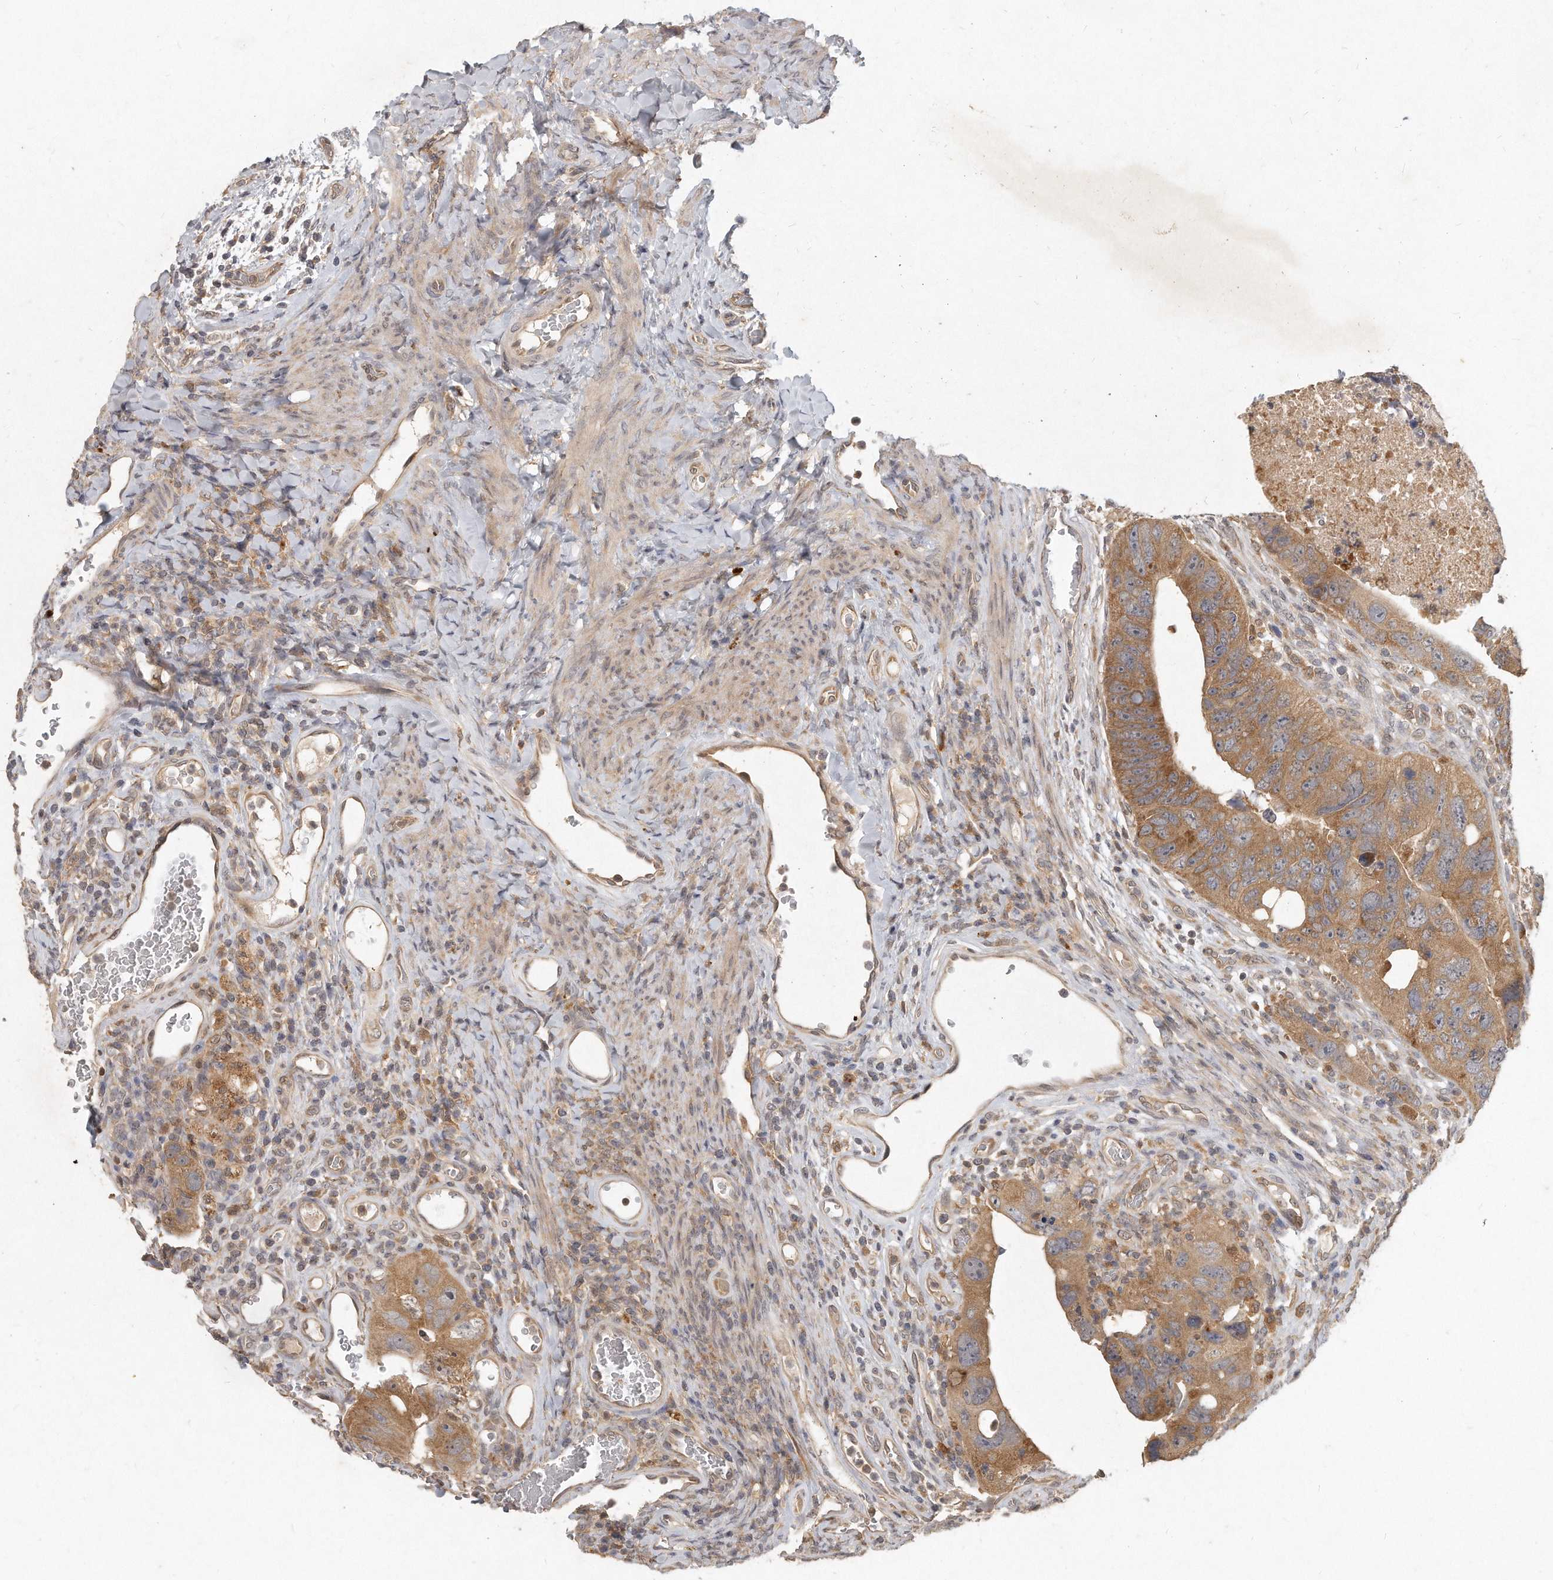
{"staining": {"intensity": "moderate", "quantity": ">75%", "location": "cytoplasmic/membranous"}, "tissue": "colorectal cancer", "cell_type": "Tumor cells", "image_type": "cancer", "snomed": [{"axis": "morphology", "description": "Adenocarcinoma, NOS"}, {"axis": "topography", "description": "Rectum"}], "caption": "The histopathology image shows a brown stain indicating the presence of a protein in the cytoplasmic/membranous of tumor cells in colorectal adenocarcinoma. Using DAB (brown) and hematoxylin (blue) stains, captured at high magnification using brightfield microscopy.", "gene": "LGALS8", "patient": {"sex": "male", "age": 59}}